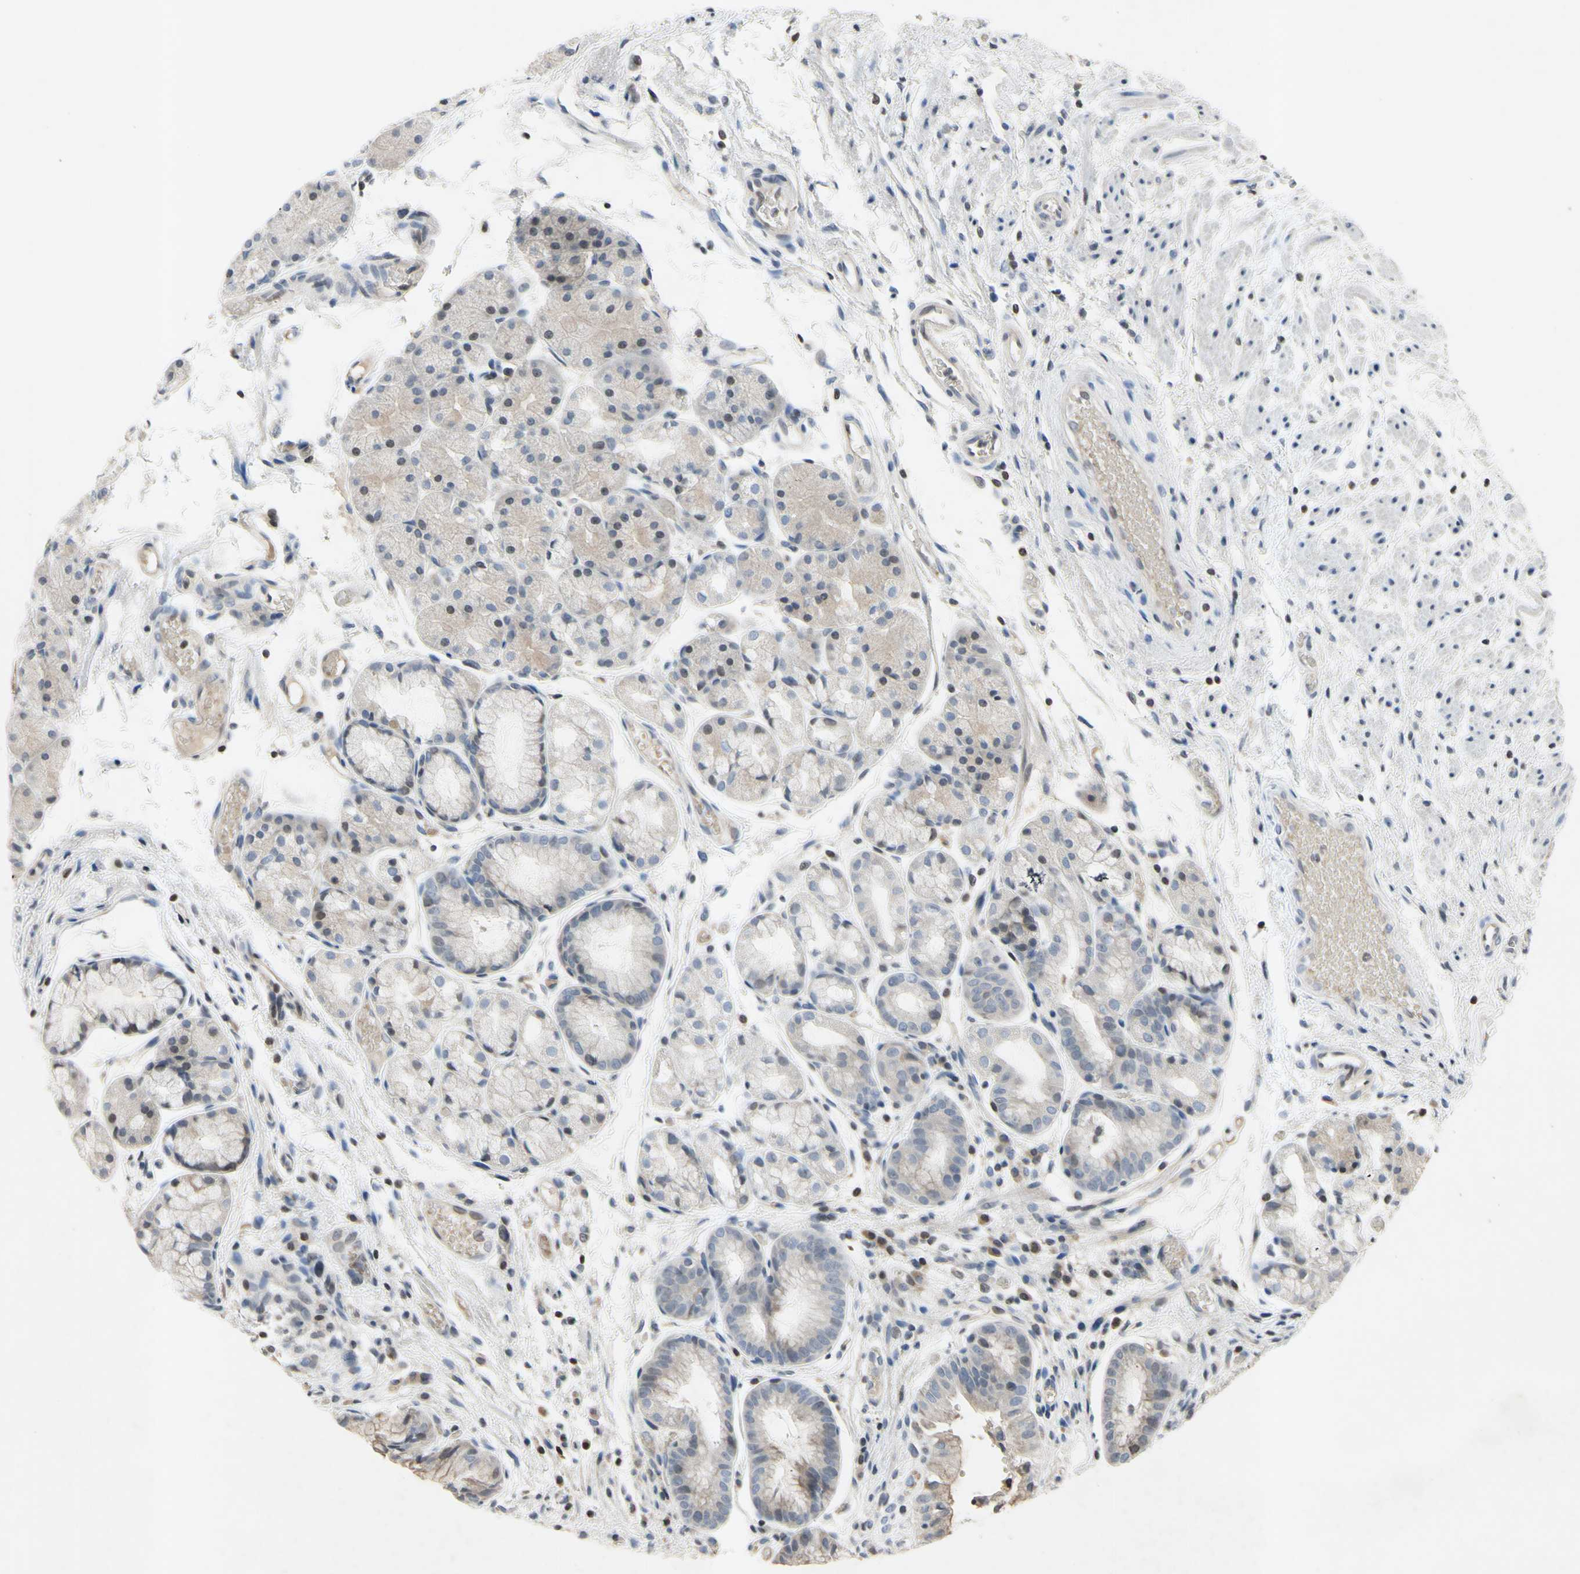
{"staining": {"intensity": "moderate", "quantity": "<25%", "location": "cytoplasmic/membranous"}, "tissue": "stomach", "cell_type": "Glandular cells", "image_type": "normal", "snomed": [{"axis": "morphology", "description": "Normal tissue, NOS"}, {"axis": "topography", "description": "Stomach, upper"}], "caption": "High-magnification brightfield microscopy of benign stomach stained with DAB (3,3'-diaminobenzidine) (brown) and counterstained with hematoxylin (blue). glandular cells exhibit moderate cytoplasmic/membranous staining is identified in approximately<25% of cells. The protein of interest is shown in brown color, while the nuclei are stained blue.", "gene": "ARG1", "patient": {"sex": "male", "age": 72}}